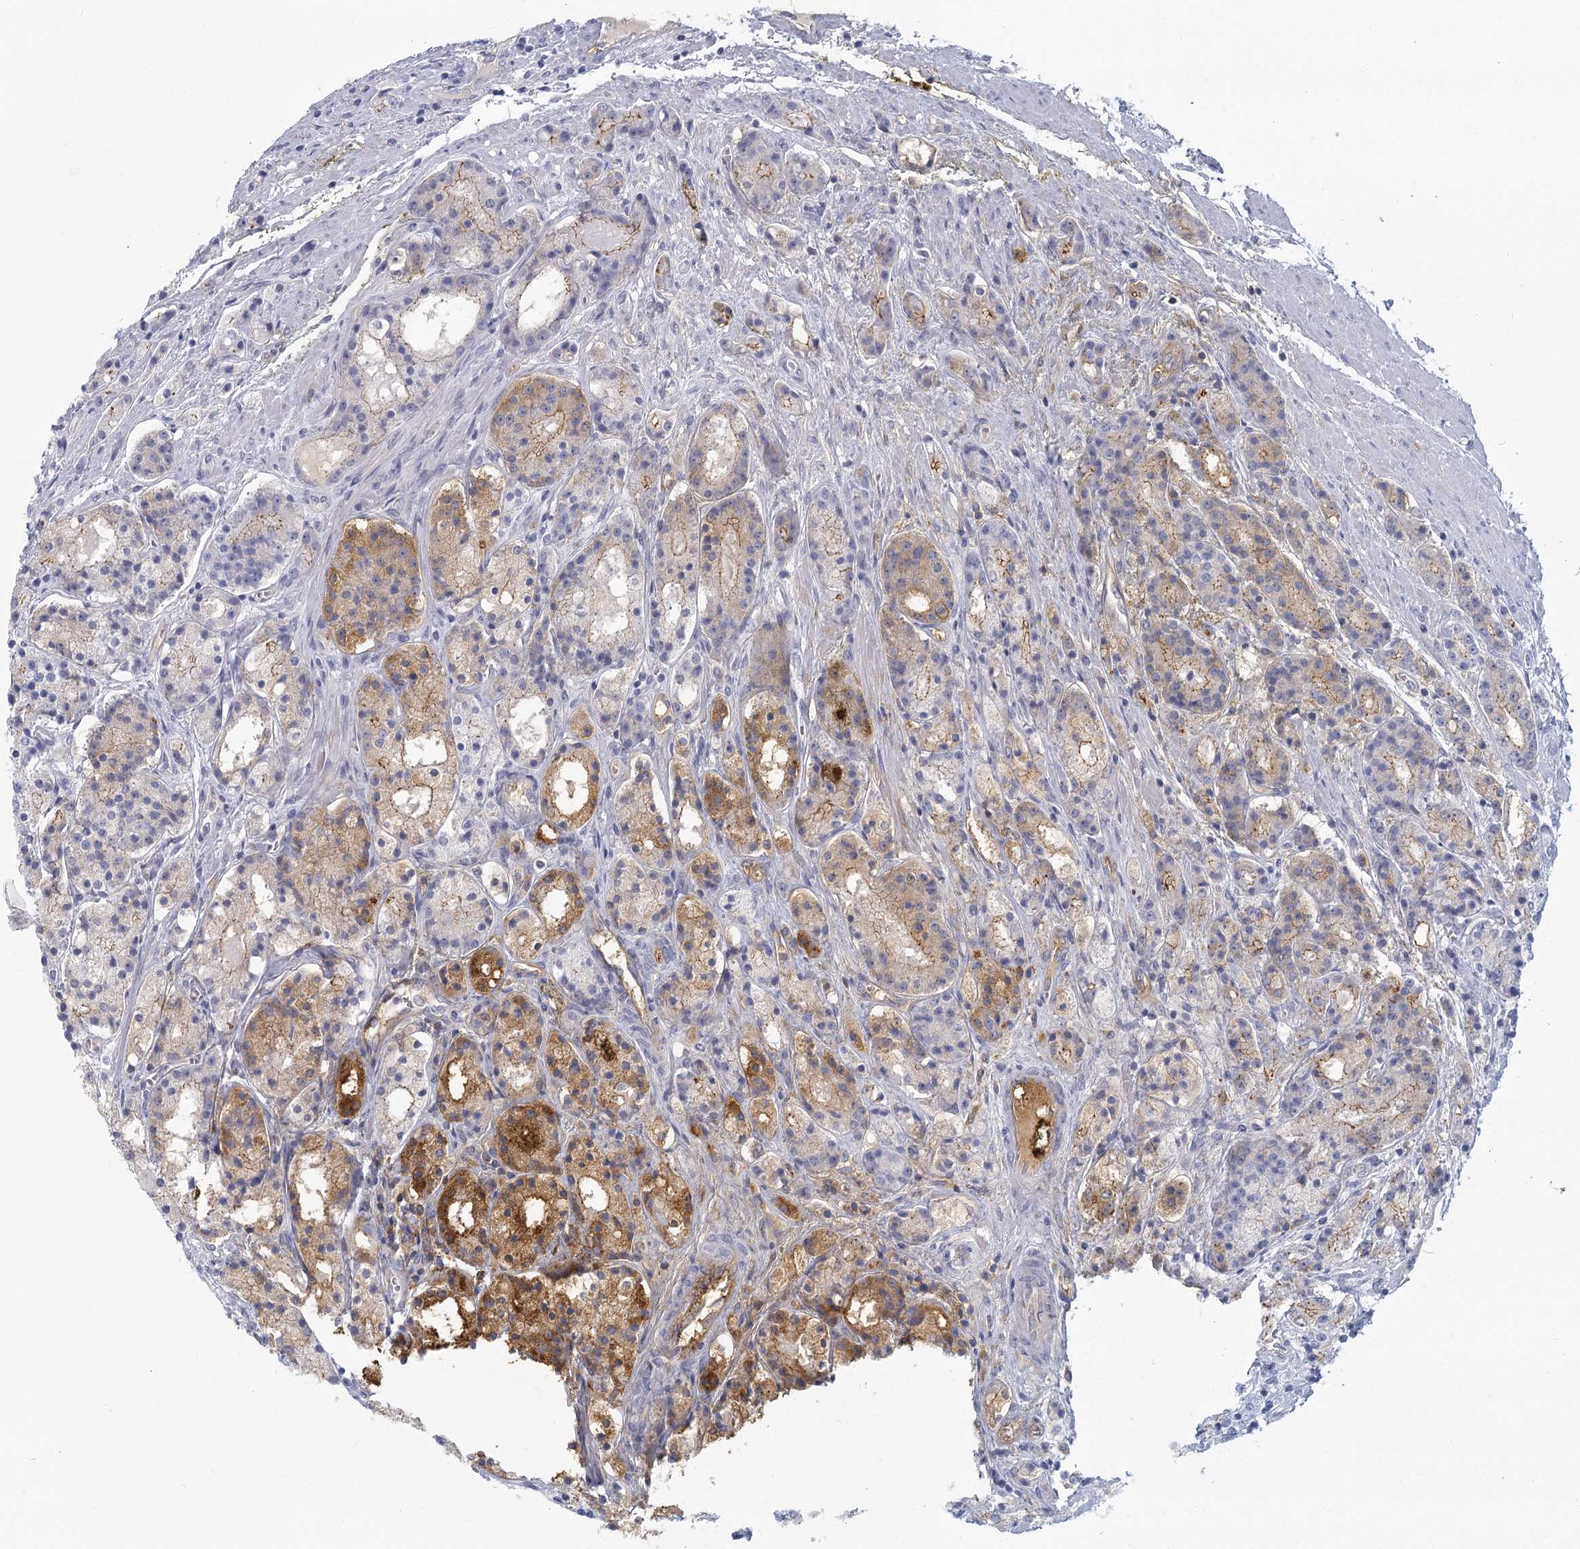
{"staining": {"intensity": "moderate", "quantity": "25%-75%", "location": "cytoplasmic/membranous"}, "tissue": "prostate cancer", "cell_type": "Tumor cells", "image_type": "cancer", "snomed": [{"axis": "morphology", "description": "Adenocarcinoma, High grade"}, {"axis": "topography", "description": "Prostate"}], "caption": "Prostate cancer stained with immunohistochemistry reveals moderate cytoplasmic/membranous expression in about 25%-75% of tumor cells.", "gene": "WNT8B", "patient": {"sex": "male", "age": 60}}